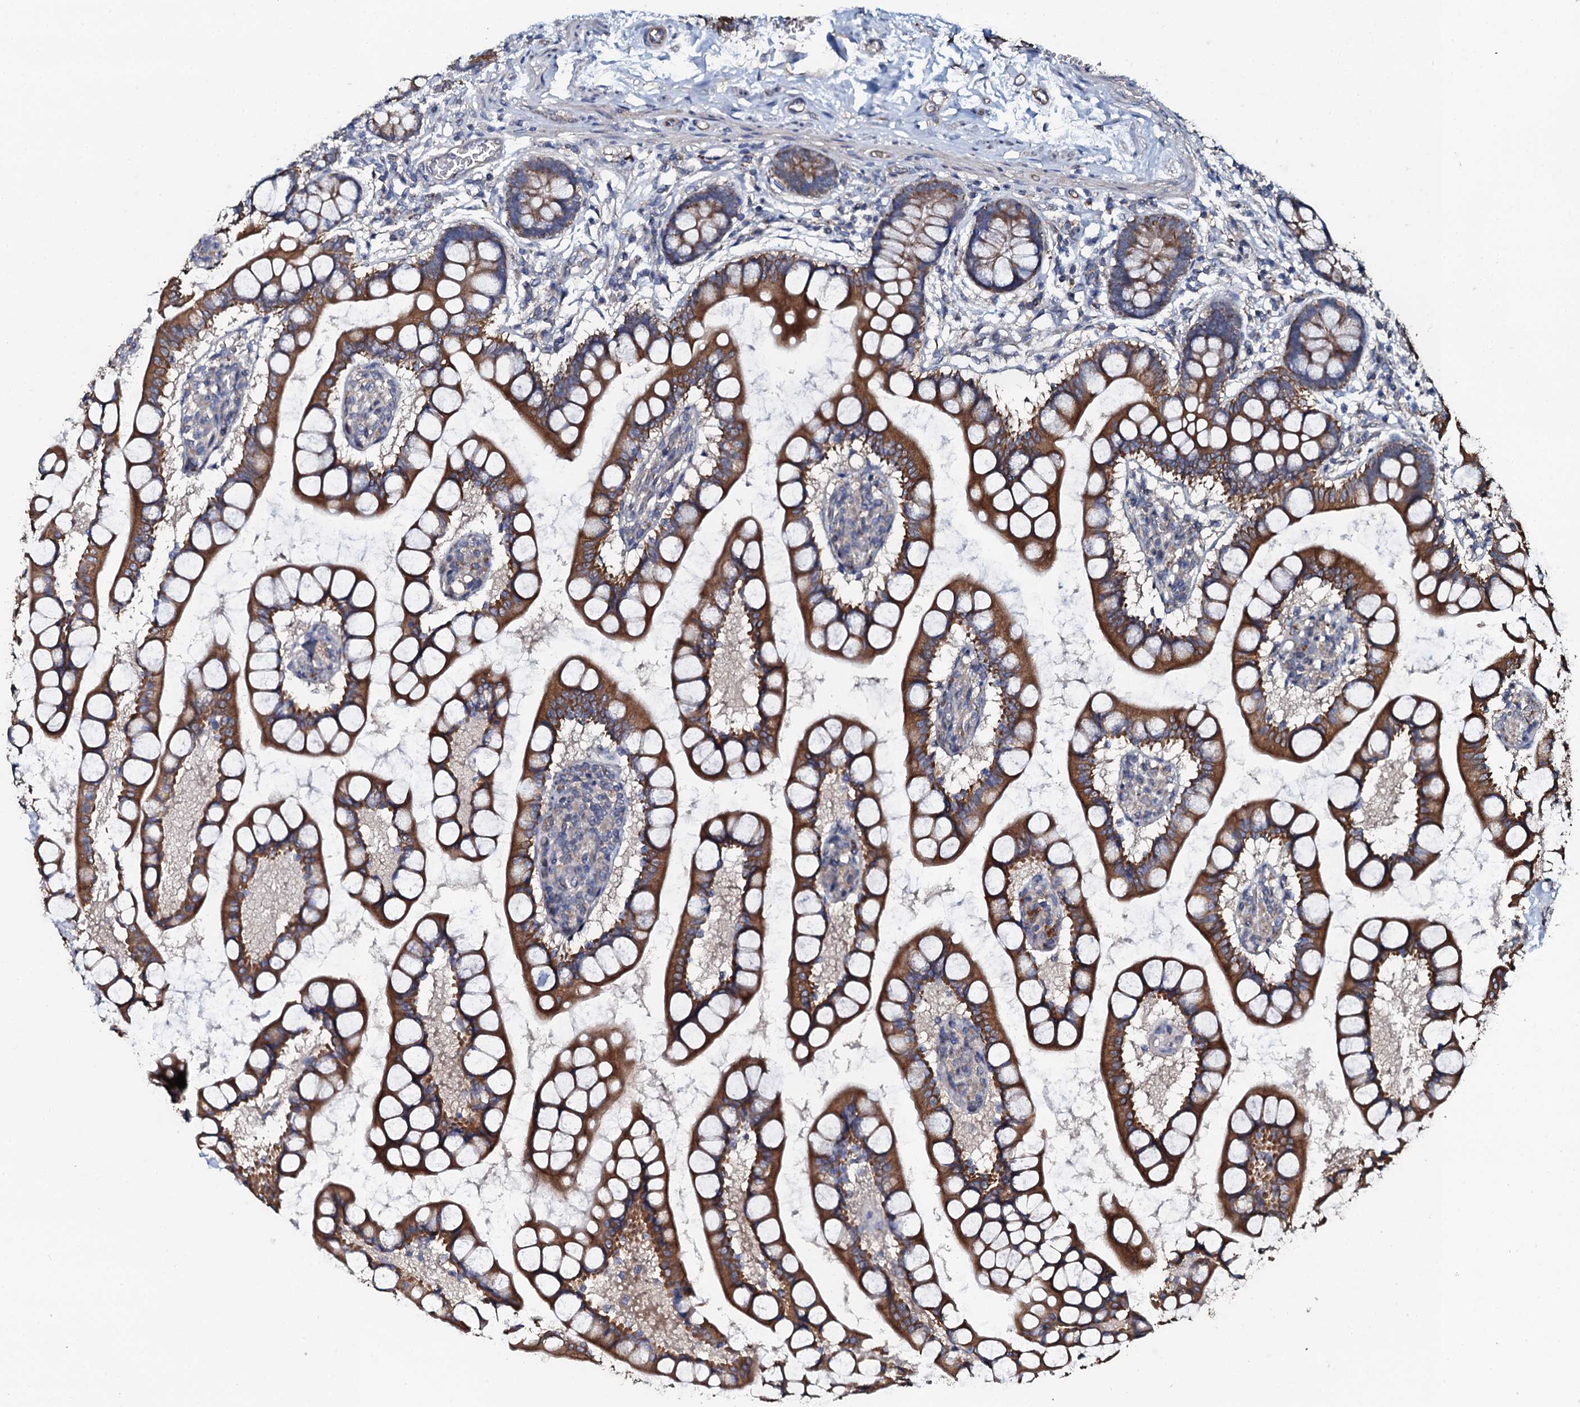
{"staining": {"intensity": "strong", "quantity": ">75%", "location": "cytoplasmic/membranous"}, "tissue": "small intestine", "cell_type": "Glandular cells", "image_type": "normal", "snomed": [{"axis": "morphology", "description": "Normal tissue, NOS"}, {"axis": "topography", "description": "Small intestine"}], "caption": "Benign small intestine exhibits strong cytoplasmic/membranous positivity in about >75% of glandular cells, visualized by immunohistochemistry. The staining is performed using DAB (3,3'-diaminobenzidine) brown chromogen to label protein expression. The nuclei are counter-stained blue using hematoxylin.", "gene": "GLCE", "patient": {"sex": "male", "age": 52}}